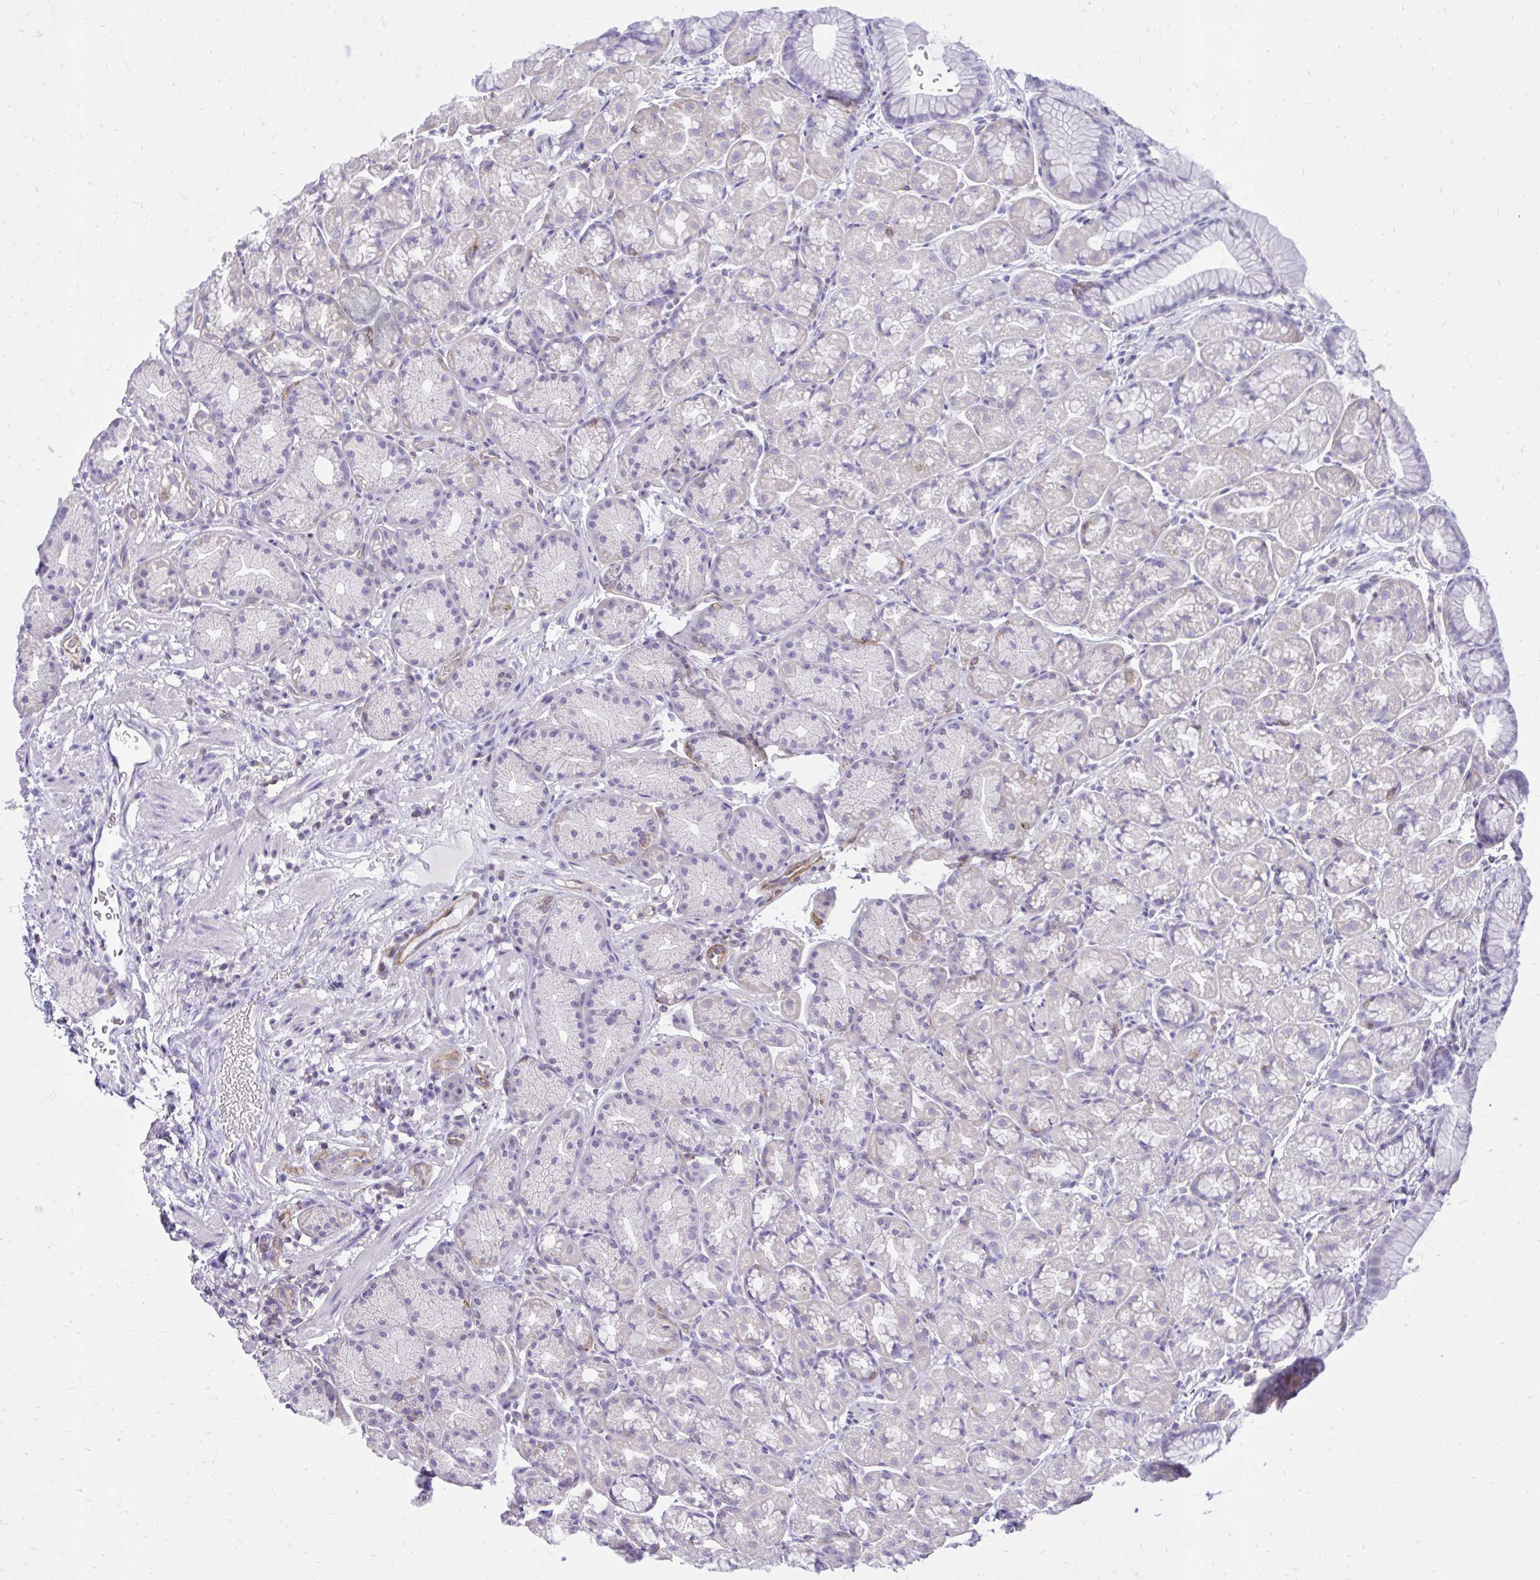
{"staining": {"intensity": "negative", "quantity": "none", "location": "none"}, "tissue": "stomach", "cell_type": "Glandular cells", "image_type": "normal", "snomed": [{"axis": "morphology", "description": "Normal tissue, NOS"}, {"axis": "topography", "description": "Stomach, lower"}], "caption": "High power microscopy micrograph of an immunohistochemistry (IHC) histopathology image of normal stomach, revealing no significant expression in glandular cells. Brightfield microscopy of immunohistochemistry (IHC) stained with DAB (brown) and hematoxylin (blue), captured at high magnification.", "gene": "GPRIN3", "patient": {"sex": "male", "age": 67}}